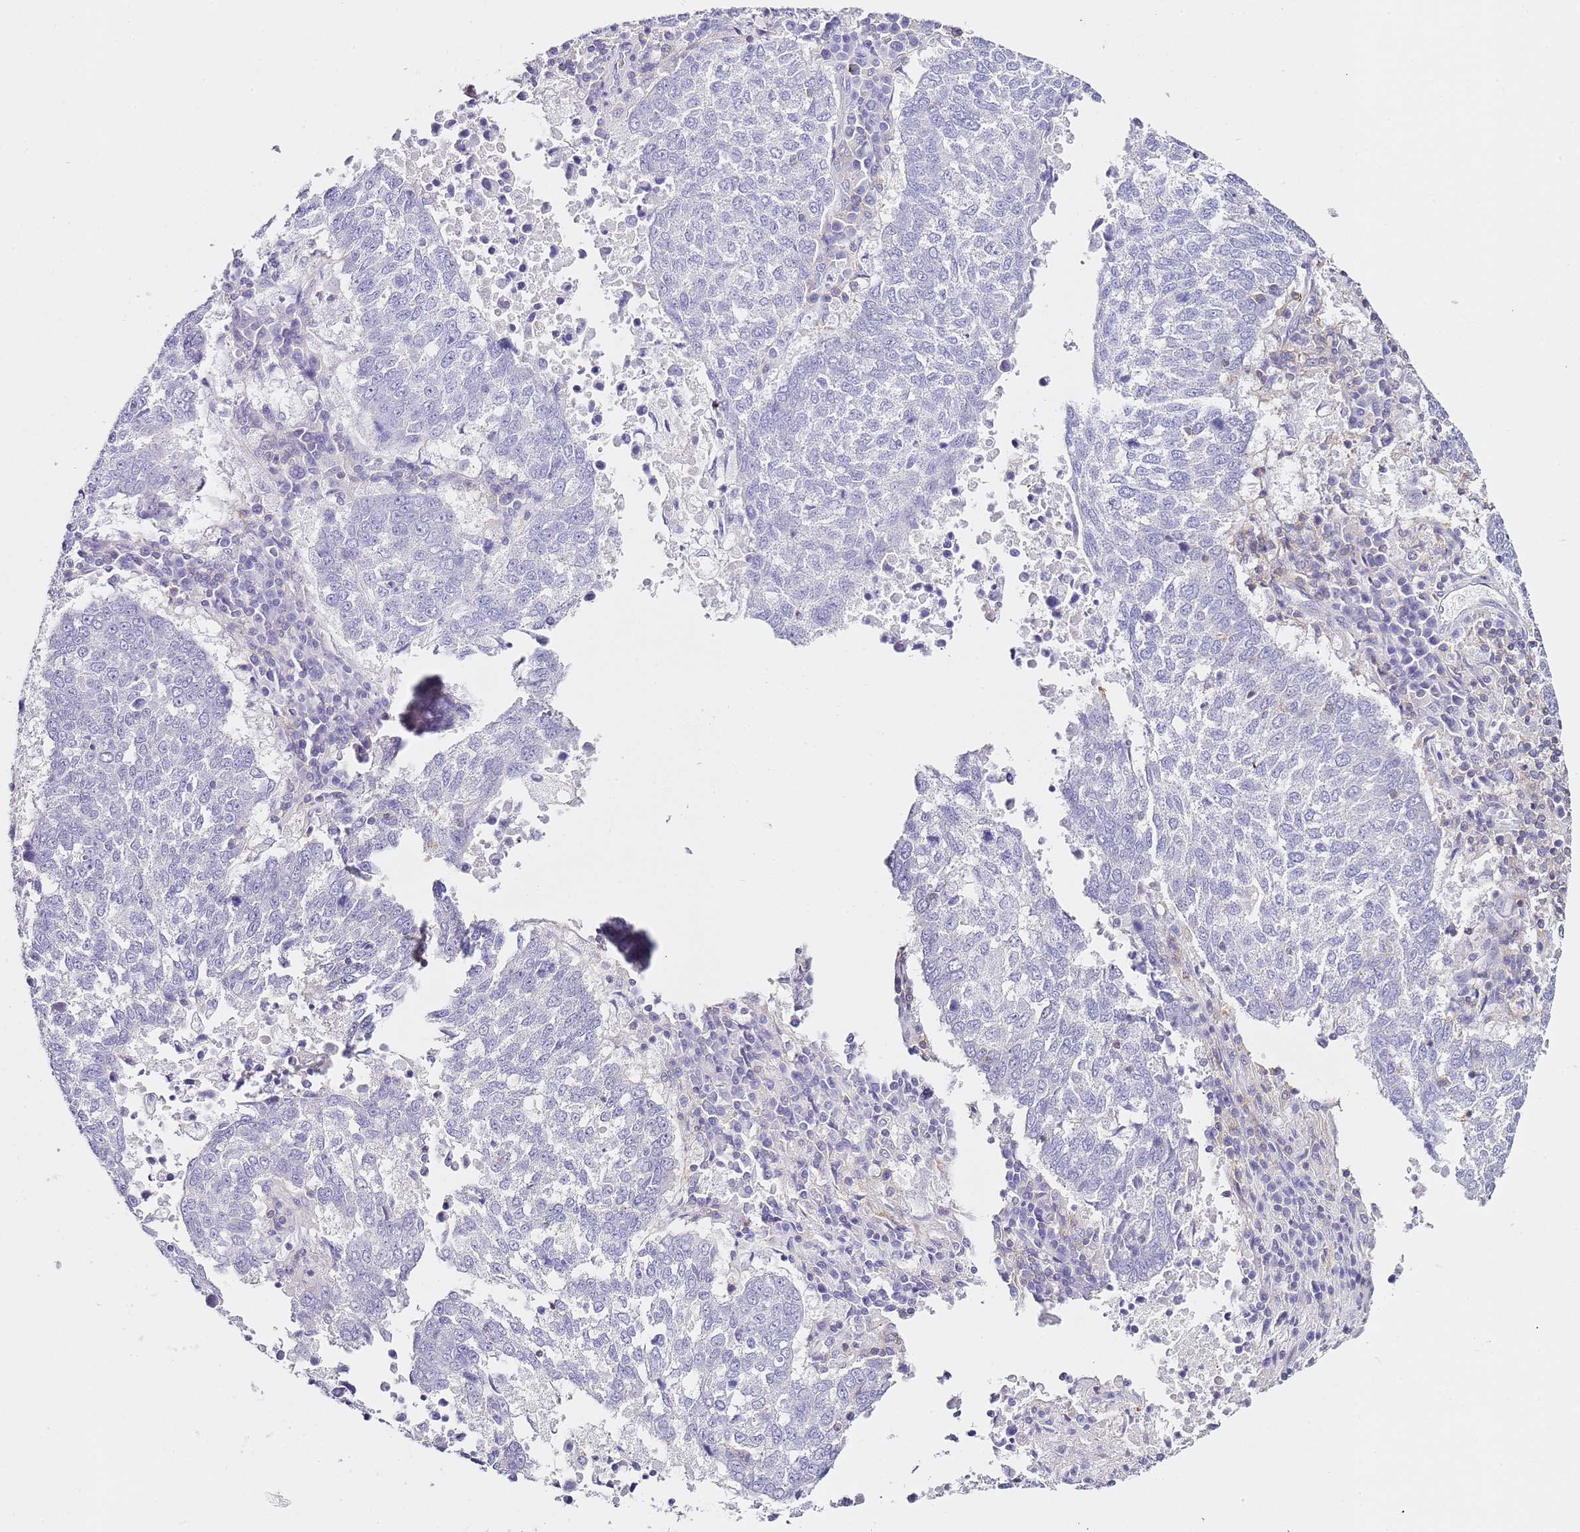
{"staining": {"intensity": "negative", "quantity": "none", "location": "none"}, "tissue": "lung cancer", "cell_type": "Tumor cells", "image_type": "cancer", "snomed": [{"axis": "morphology", "description": "Squamous cell carcinoma, NOS"}, {"axis": "topography", "description": "Lung"}], "caption": "Immunohistochemistry micrograph of lung cancer (squamous cell carcinoma) stained for a protein (brown), which reveals no staining in tumor cells.", "gene": "ZNF671", "patient": {"sex": "male", "age": 73}}